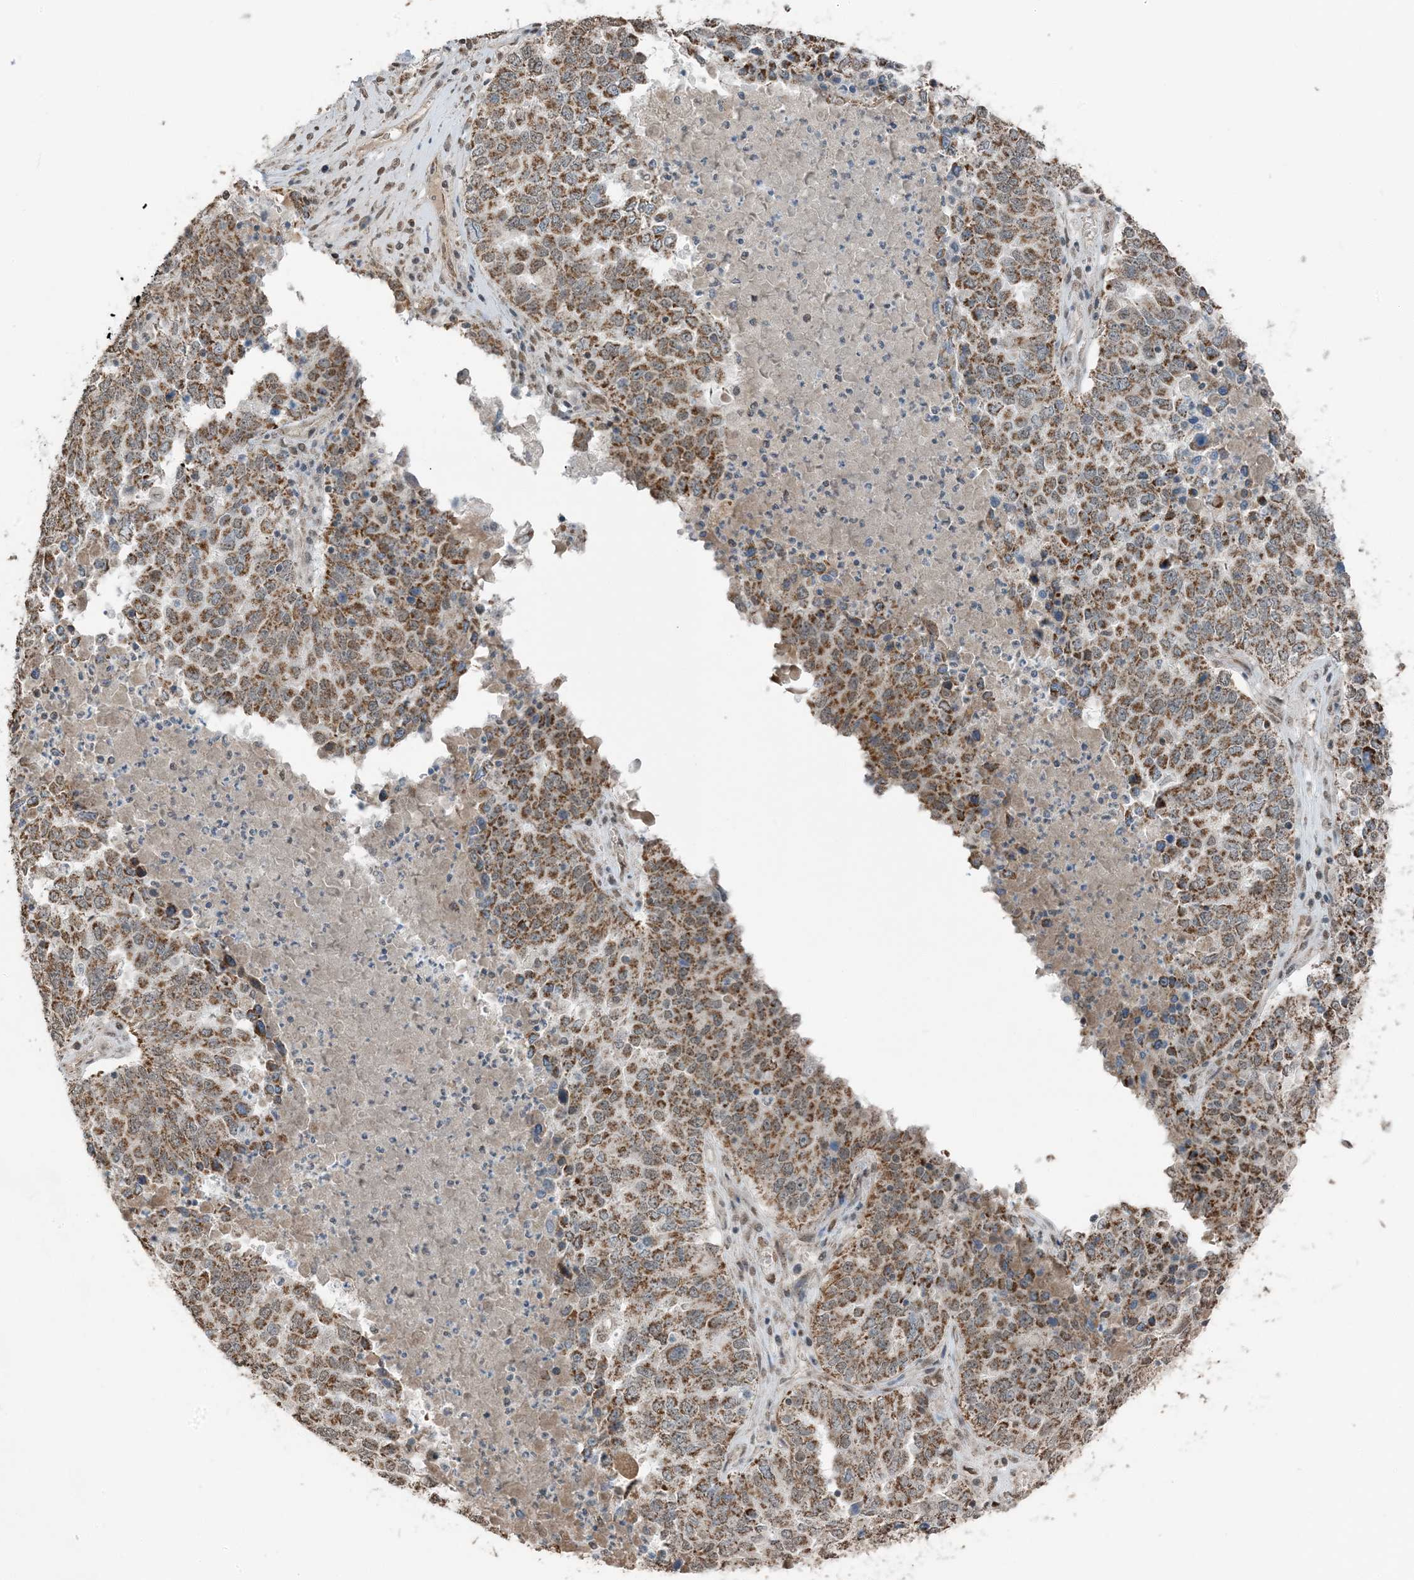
{"staining": {"intensity": "moderate", "quantity": ">75%", "location": "cytoplasmic/membranous"}, "tissue": "ovarian cancer", "cell_type": "Tumor cells", "image_type": "cancer", "snomed": [{"axis": "morphology", "description": "Carcinoma, endometroid"}, {"axis": "topography", "description": "Ovary"}], "caption": "A micrograph of ovarian cancer (endometroid carcinoma) stained for a protein reveals moderate cytoplasmic/membranous brown staining in tumor cells.", "gene": "PILRB", "patient": {"sex": "female", "age": 62}}